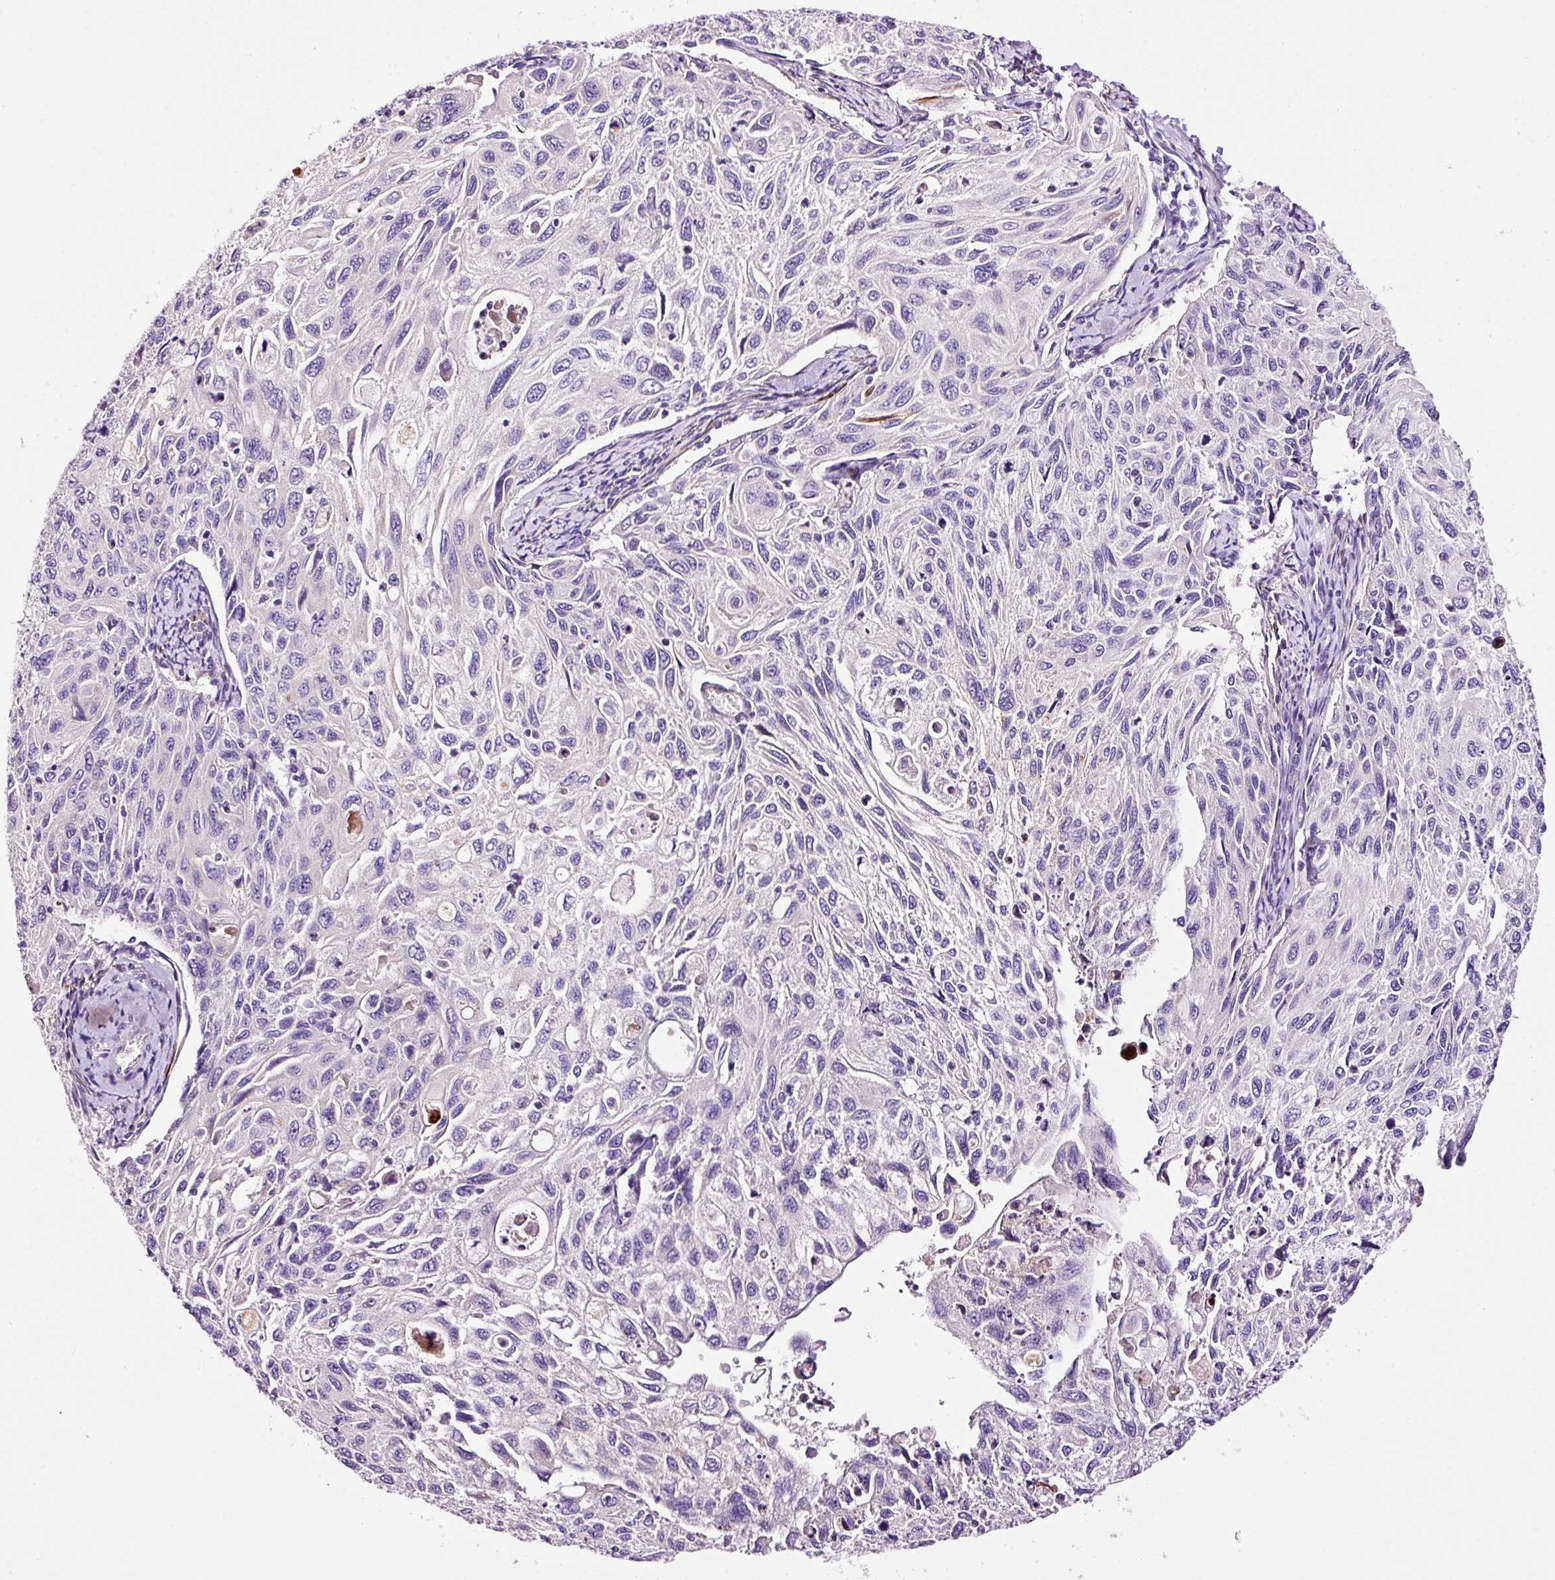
{"staining": {"intensity": "negative", "quantity": "none", "location": "none"}, "tissue": "cervical cancer", "cell_type": "Tumor cells", "image_type": "cancer", "snomed": [{"axis": "morphology", "description": "Squamous cell carcinoma, NOS"}, {"axis": "topography", "description": "Cervix"}], "caption": "Immunohistochemistry (IHC) image of human cervical cancer (squamous cell carcinoma) stained for a protein (brown), which reveals no expression in tumor cells.", "gene": "PAM", "patient": {"sex": "female", "age": 70}}